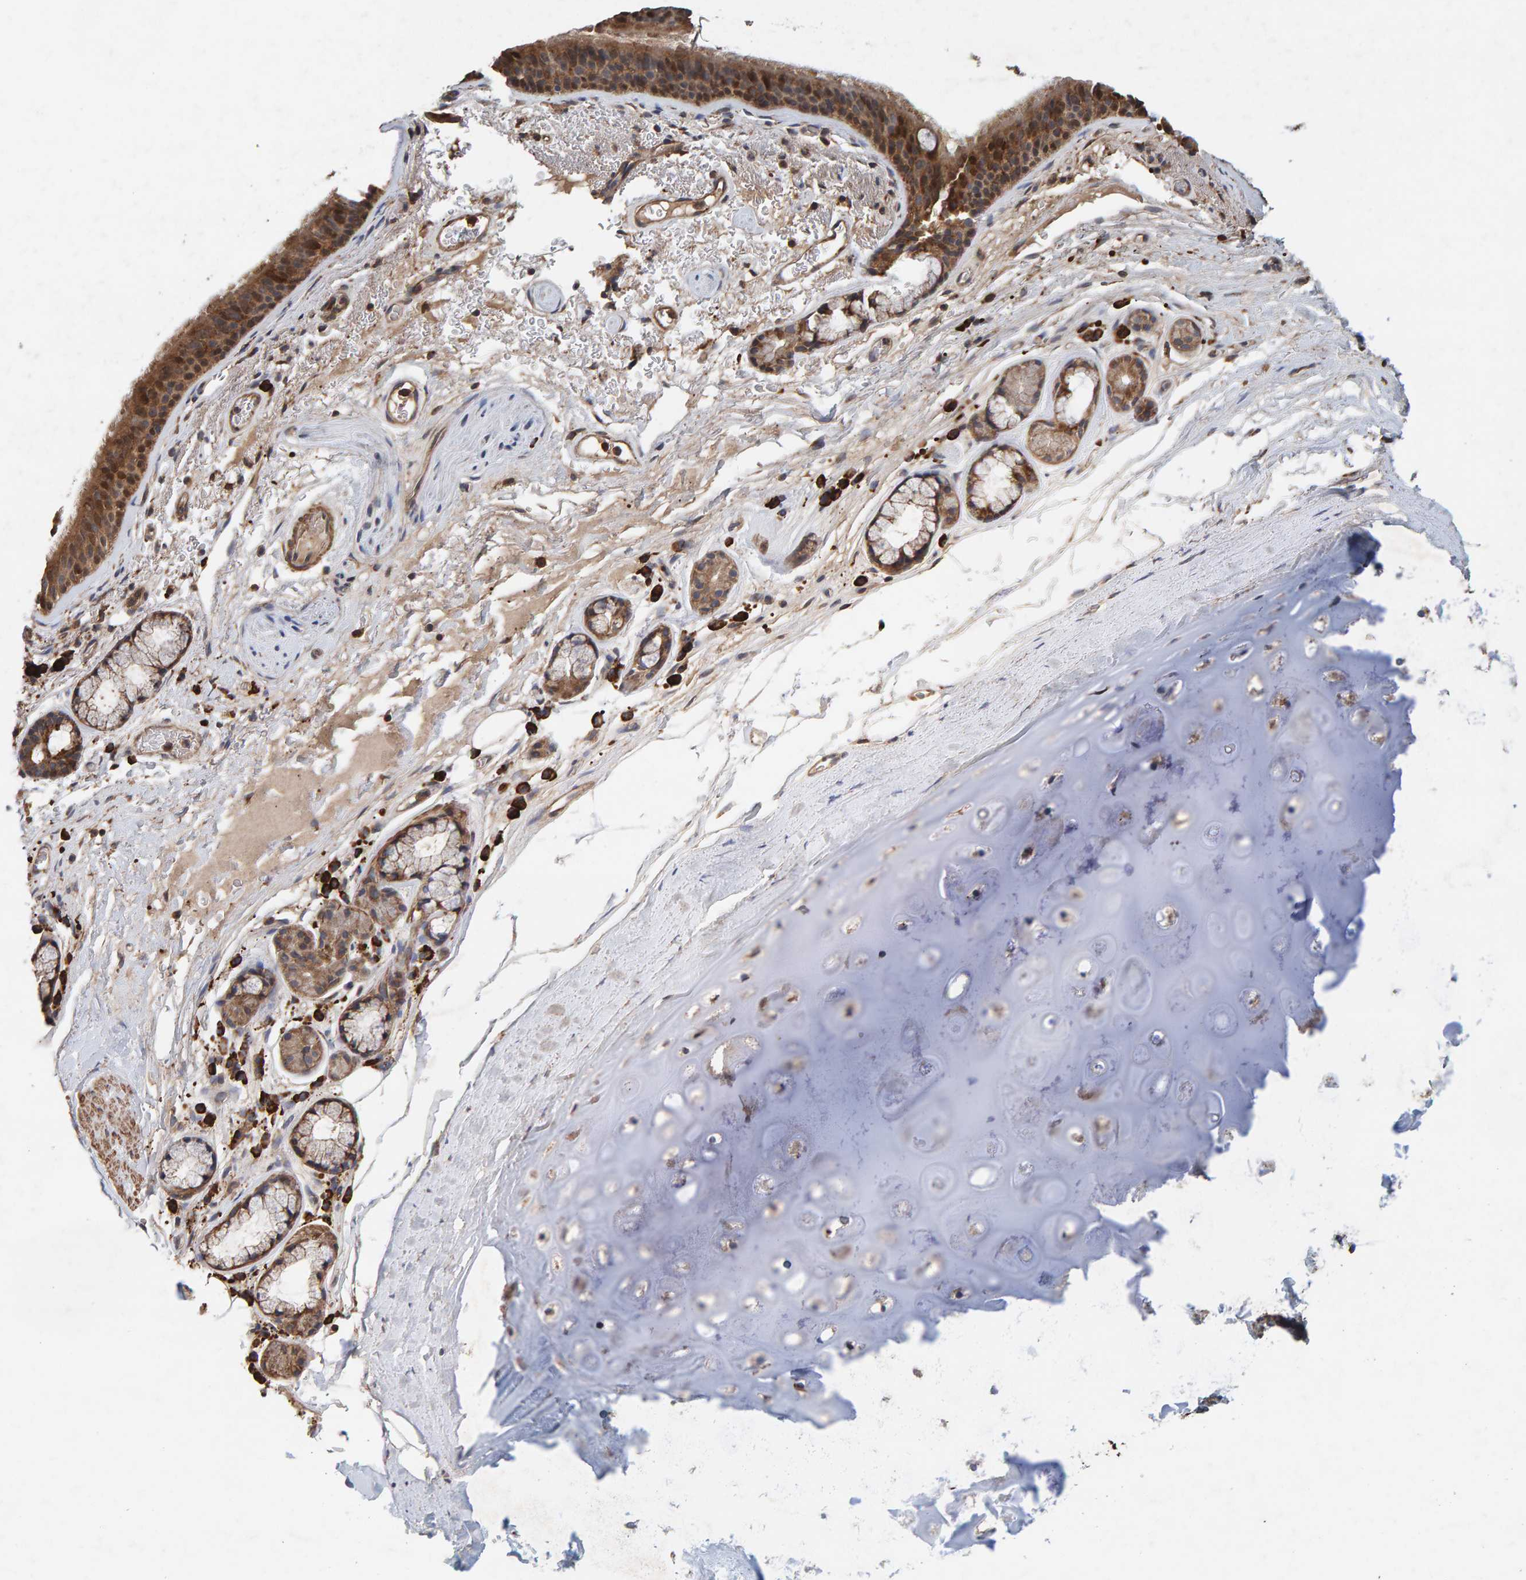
{"staining": {"intensity": "moderate", "quantity": ">75%", "location": "cytoplasmic/membranous,nuclear"}, "tissue": "bronchus", "cell_type": "Respiratory epithelial cells", "image_type": "normal", "snomed": [{"axis": "morphology", "description": "Normal tissue, NOS"}, {"axis": "topography", "description": "Cartilage tissue"}], "caption": "Bronchus stained with immunohistochemistry reveals moderate cytoplasmic/membranous,nuclear staining in approximately >75% of respiratory epithelial cells. (DAB (3,3'-diaminobenzidine) IHC with brightfield microscopy, high magnification).", "gene": "PLA2G3", "patient": {"sex": "female", "age": 63}}